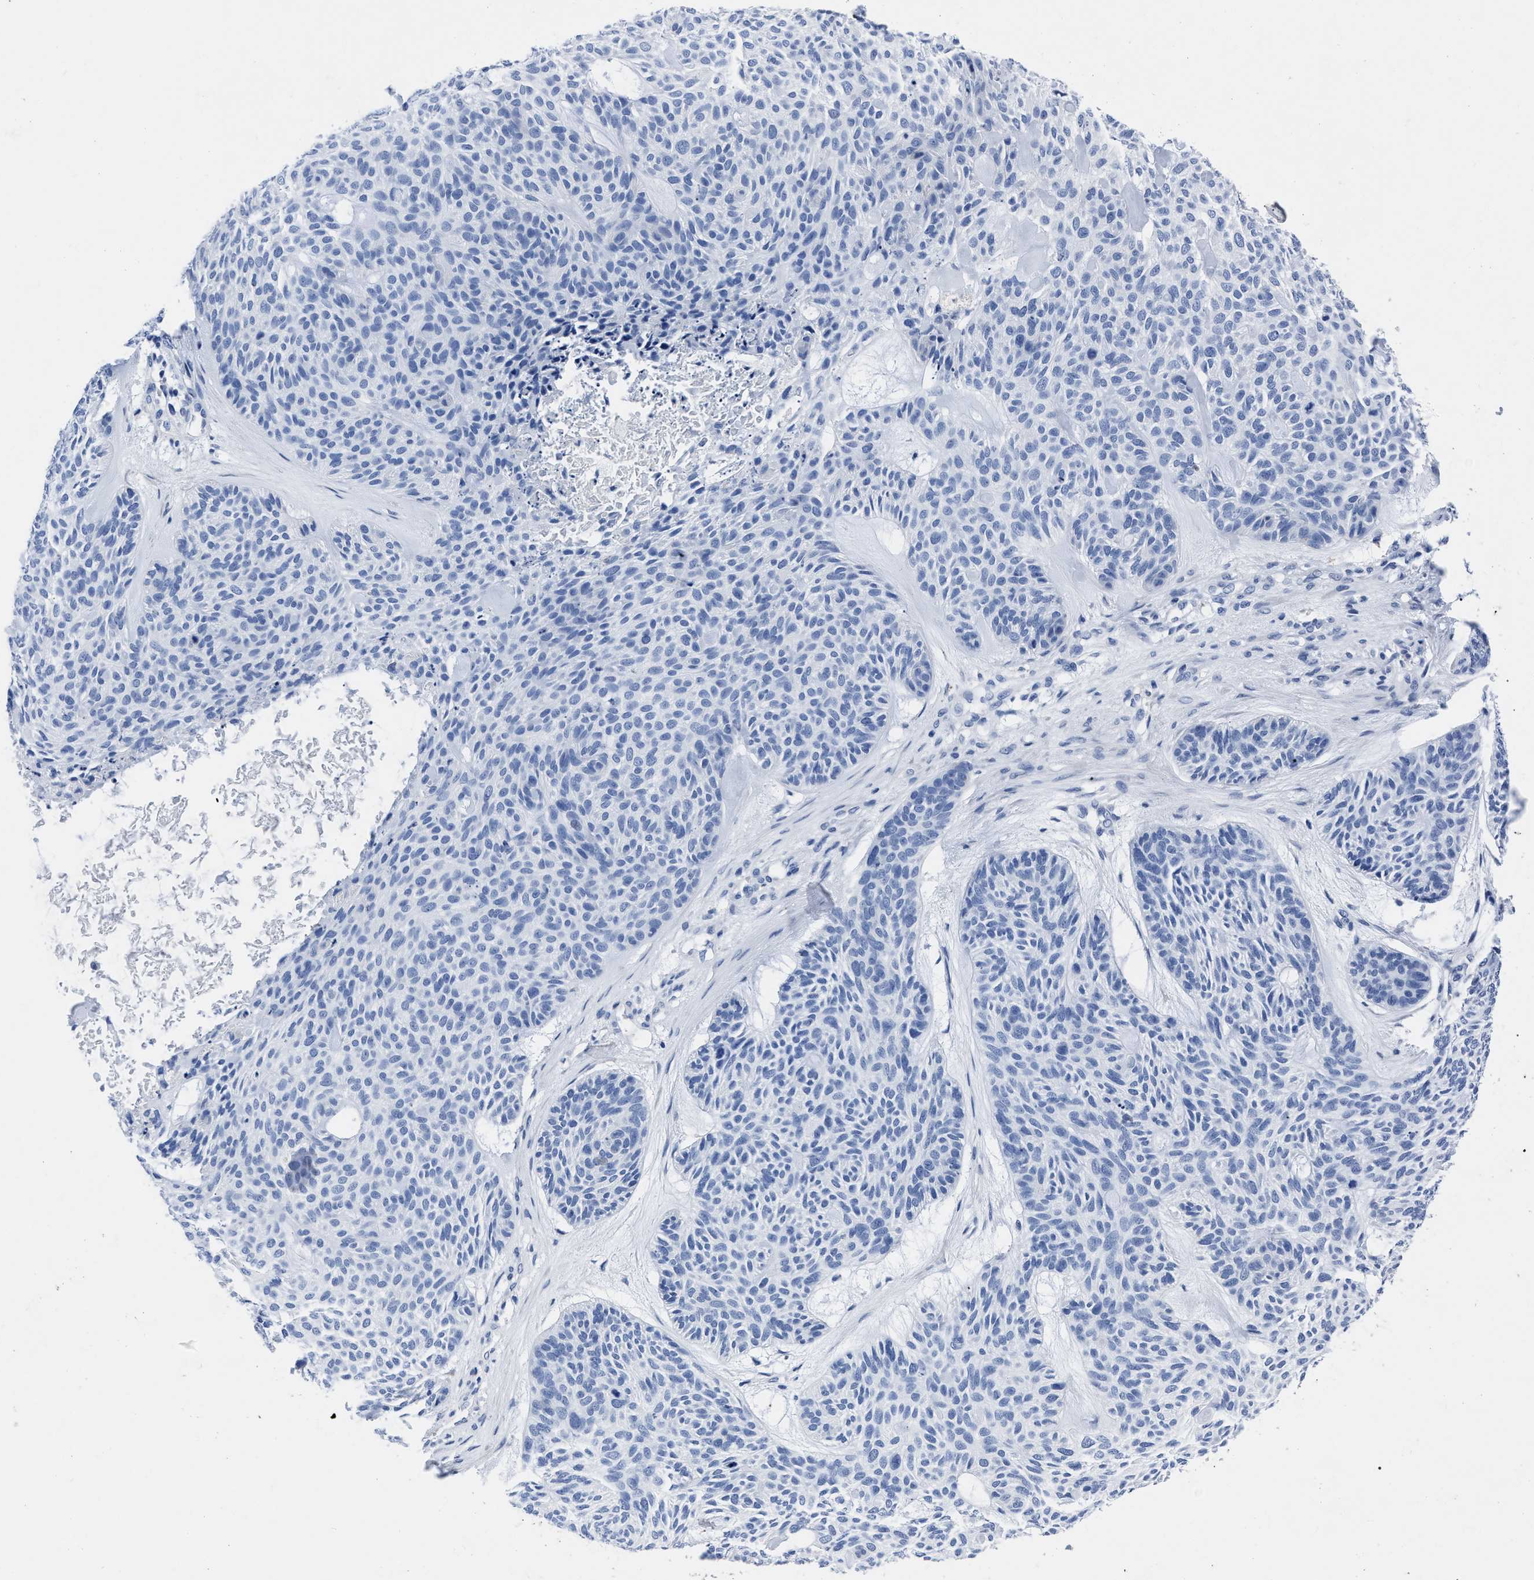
{"staining": {"intensity": "negative", "quantity": "none", "location": "none"}, "tissue": "skin cancer", "cell_type": "Tumor cells", "image_type": "cancer", "snomed": [{"axis": "morphology", "description": "Basal cell carcinoma"}, {"axis": "topography", "description": "Skin"}], "caption": "Photomicrograph shows no significant protein positivity in tumor cells of skin cancer (basal cell carcinoma).", "gene": "MOV10L1", "patient": {"sex": "male", "age": 55}}